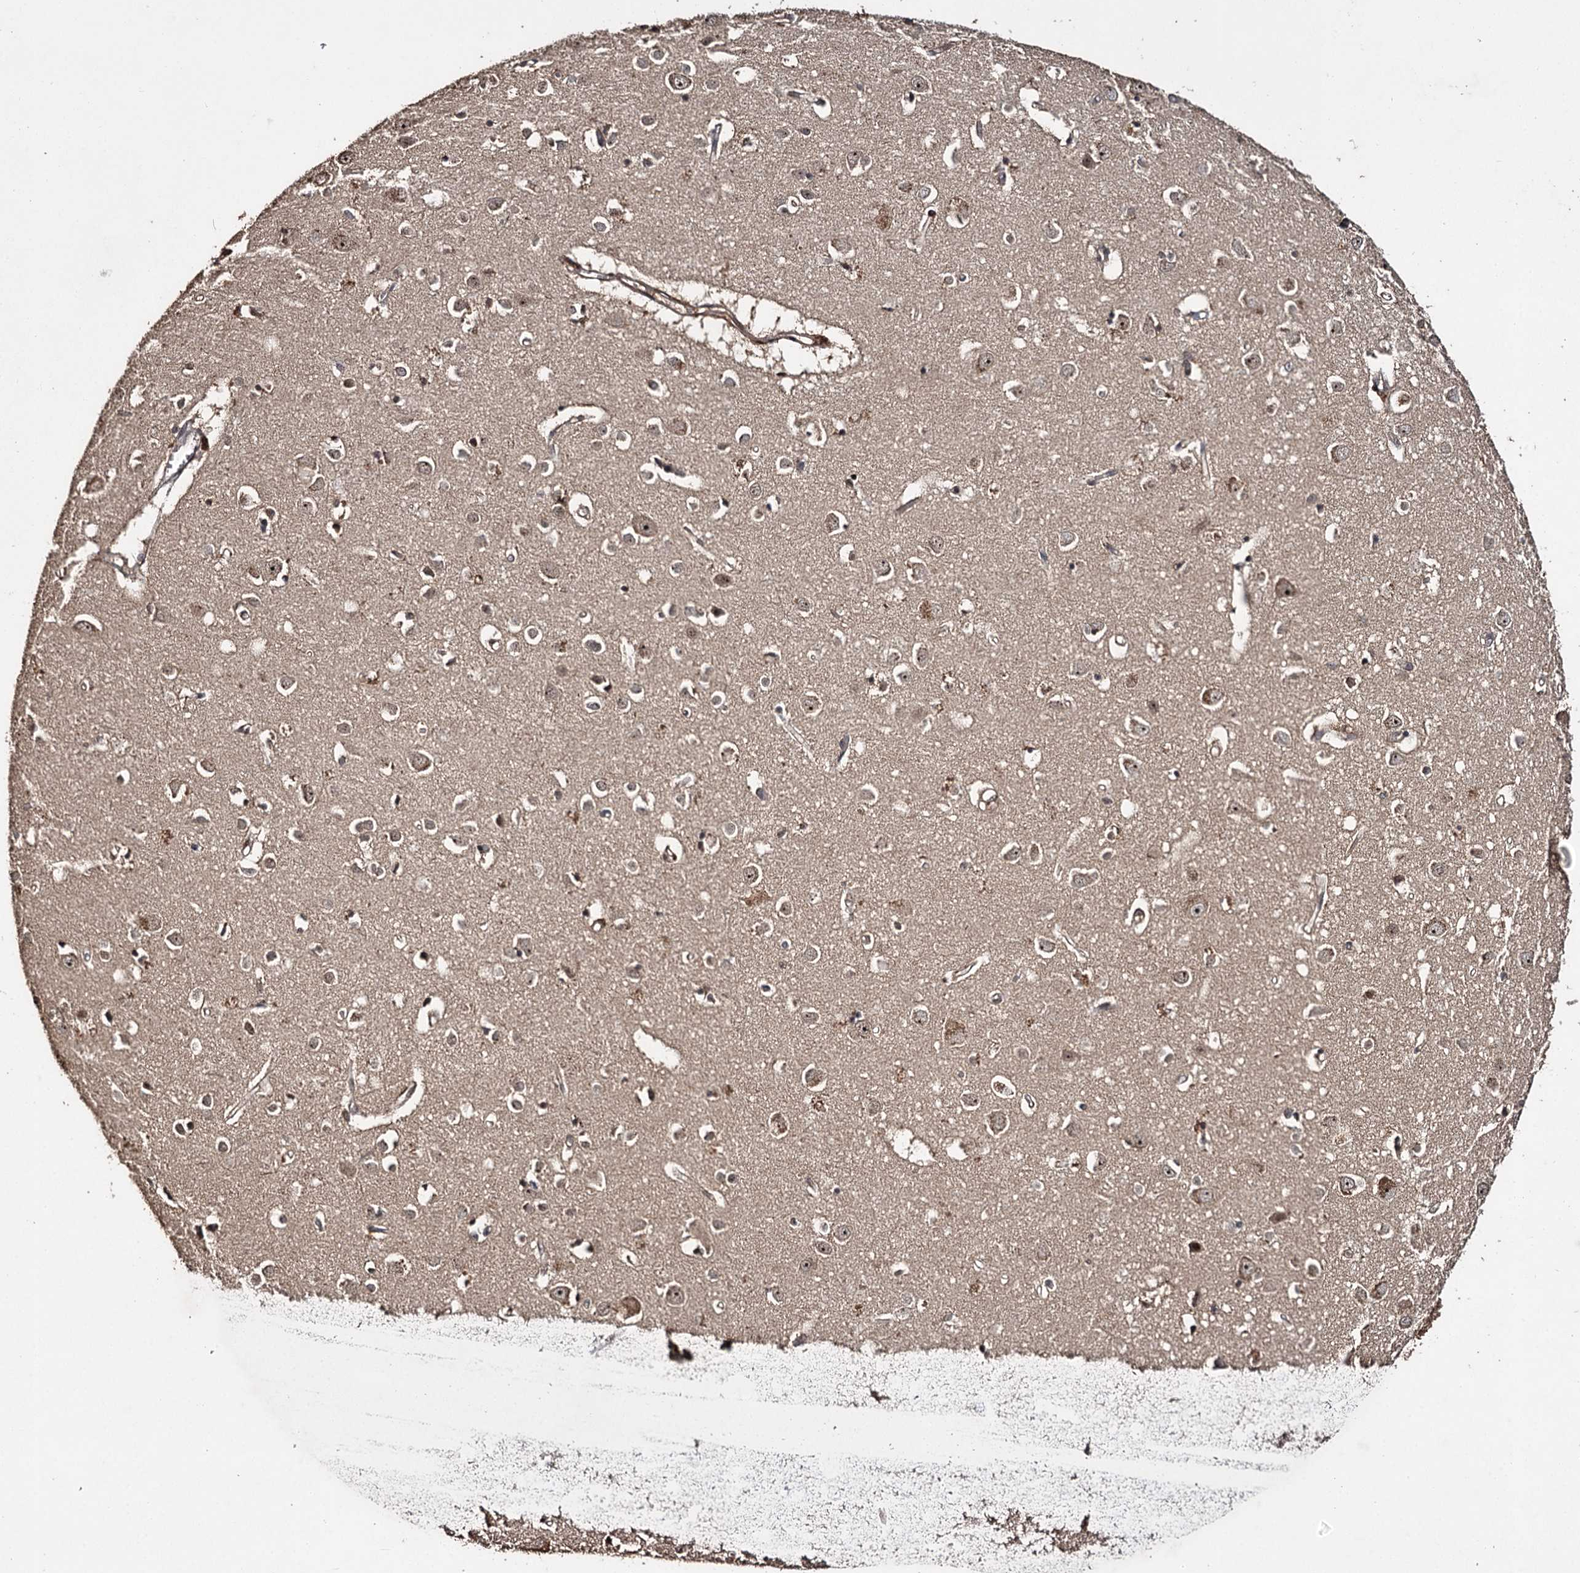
{"staining": {"intensity": "moderate", "quantity": ">75%", "location": "cytoplasmic/membranous,nuclear"}, "tissue": "cerebral cortex", "cell_type": "Endothelial cells", "image_type": "normal", "snomed": [{"axis": "morphology", "description": "Normal tissue, NOS"}, {"axis": "topography", "description": "Cerebral cortex"}], "caption": "Protein staining by IHC exhibits moderate cytoplasmic/membranous,nuclear expression in approximately >75% of endothelial cells in benign cerebral cortex. (Stains: DAB in brown, nuclei in blue, Microscopy: brightfield microscopy at high magnification).", "gene": "MKNK2", "patient": {"sex": "female", "age": 64}}